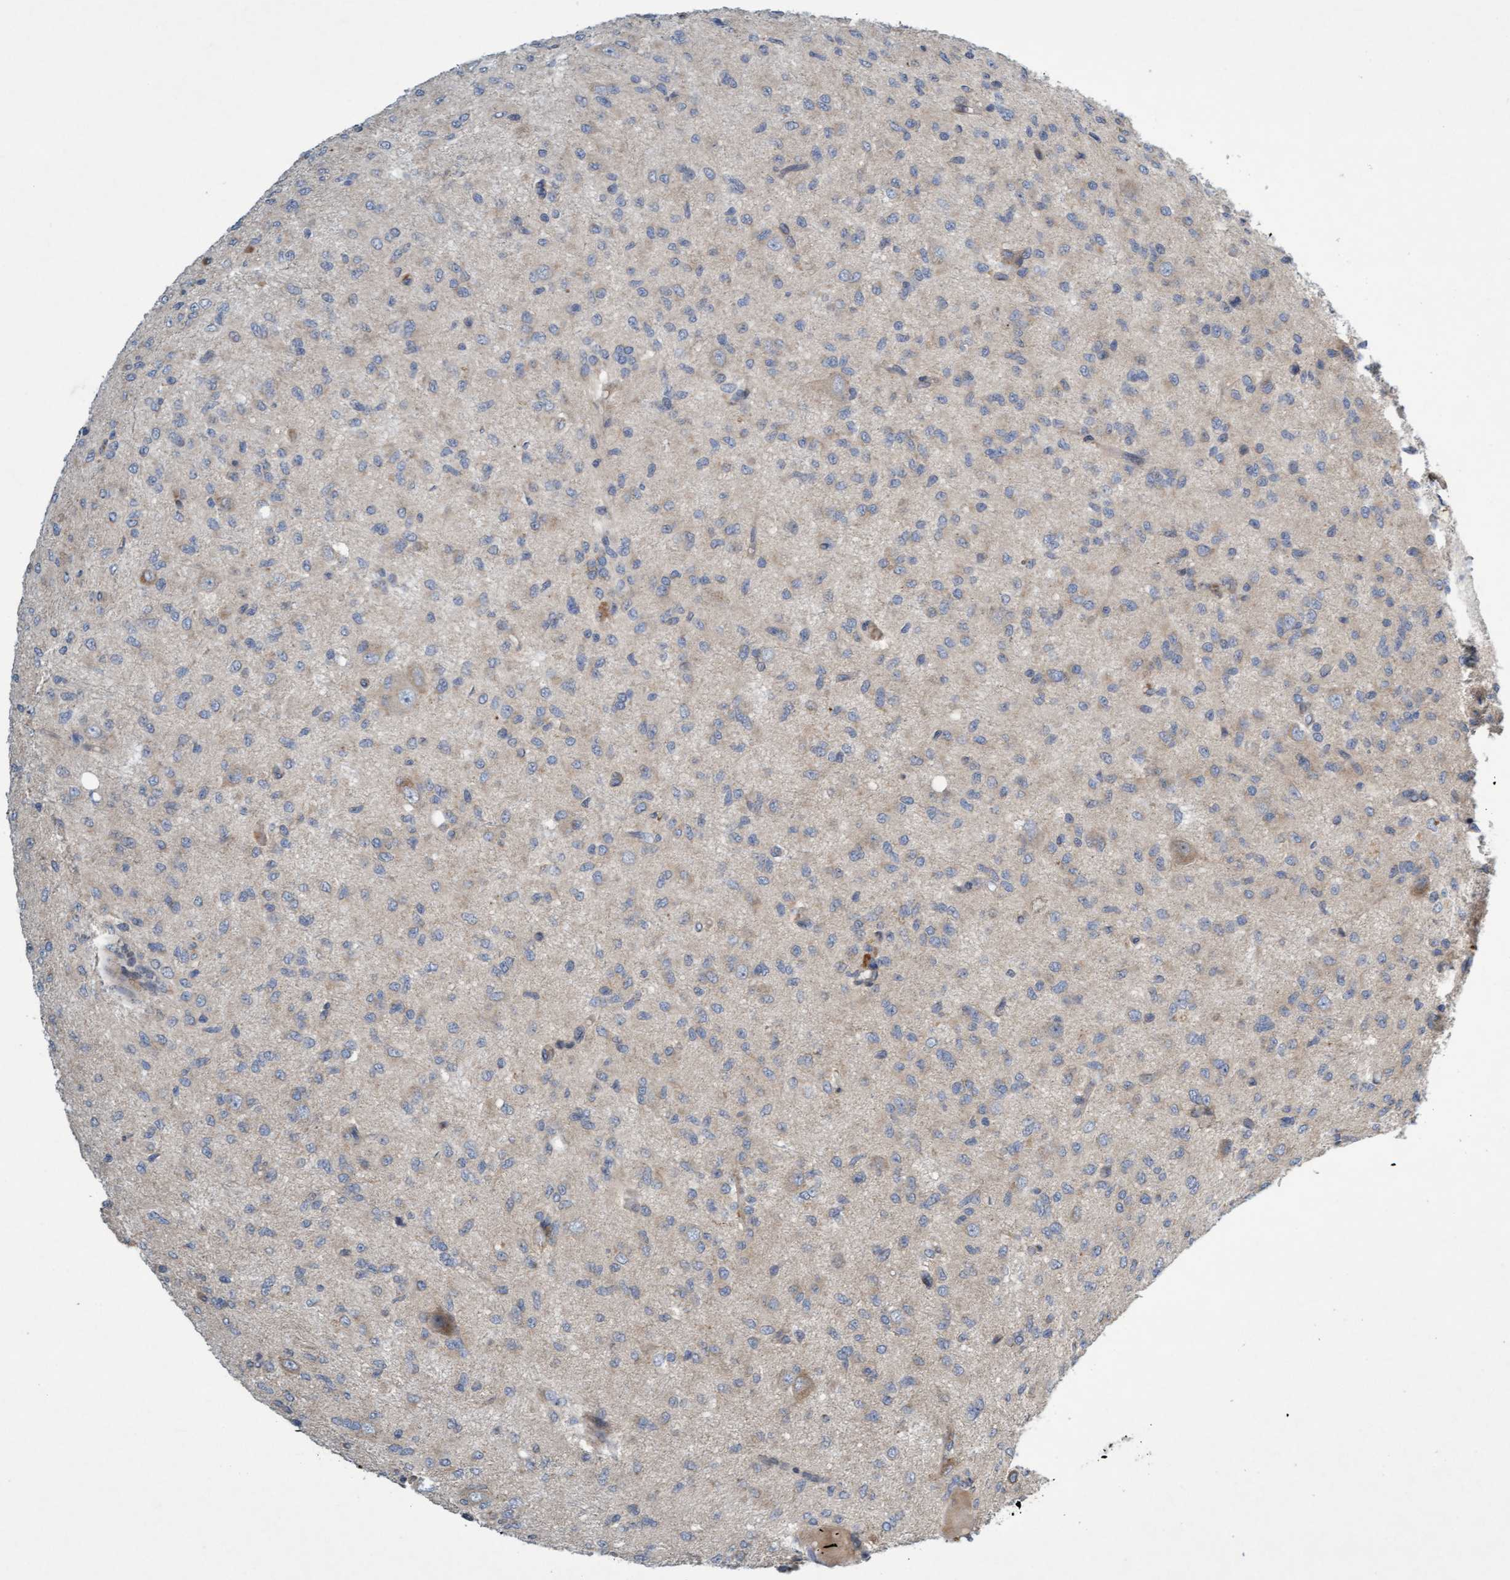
{"staining": {"intensity": "negative", "quantity": "none", "location": "none"}, "tissue": "glioma", "cell_type": "Tumor cells", "image_type": "cancer", "snomed": [{"axis": "morphology", "description": "Glioma, malignant, High grade"}, {"axis": "topography", "description": "Brain"}], "caption": "A histopathology image of human glioma is negative for staining in tumor cells.", "gene": "DDHD2", "patient": {"sex": "female", "age": 59}}